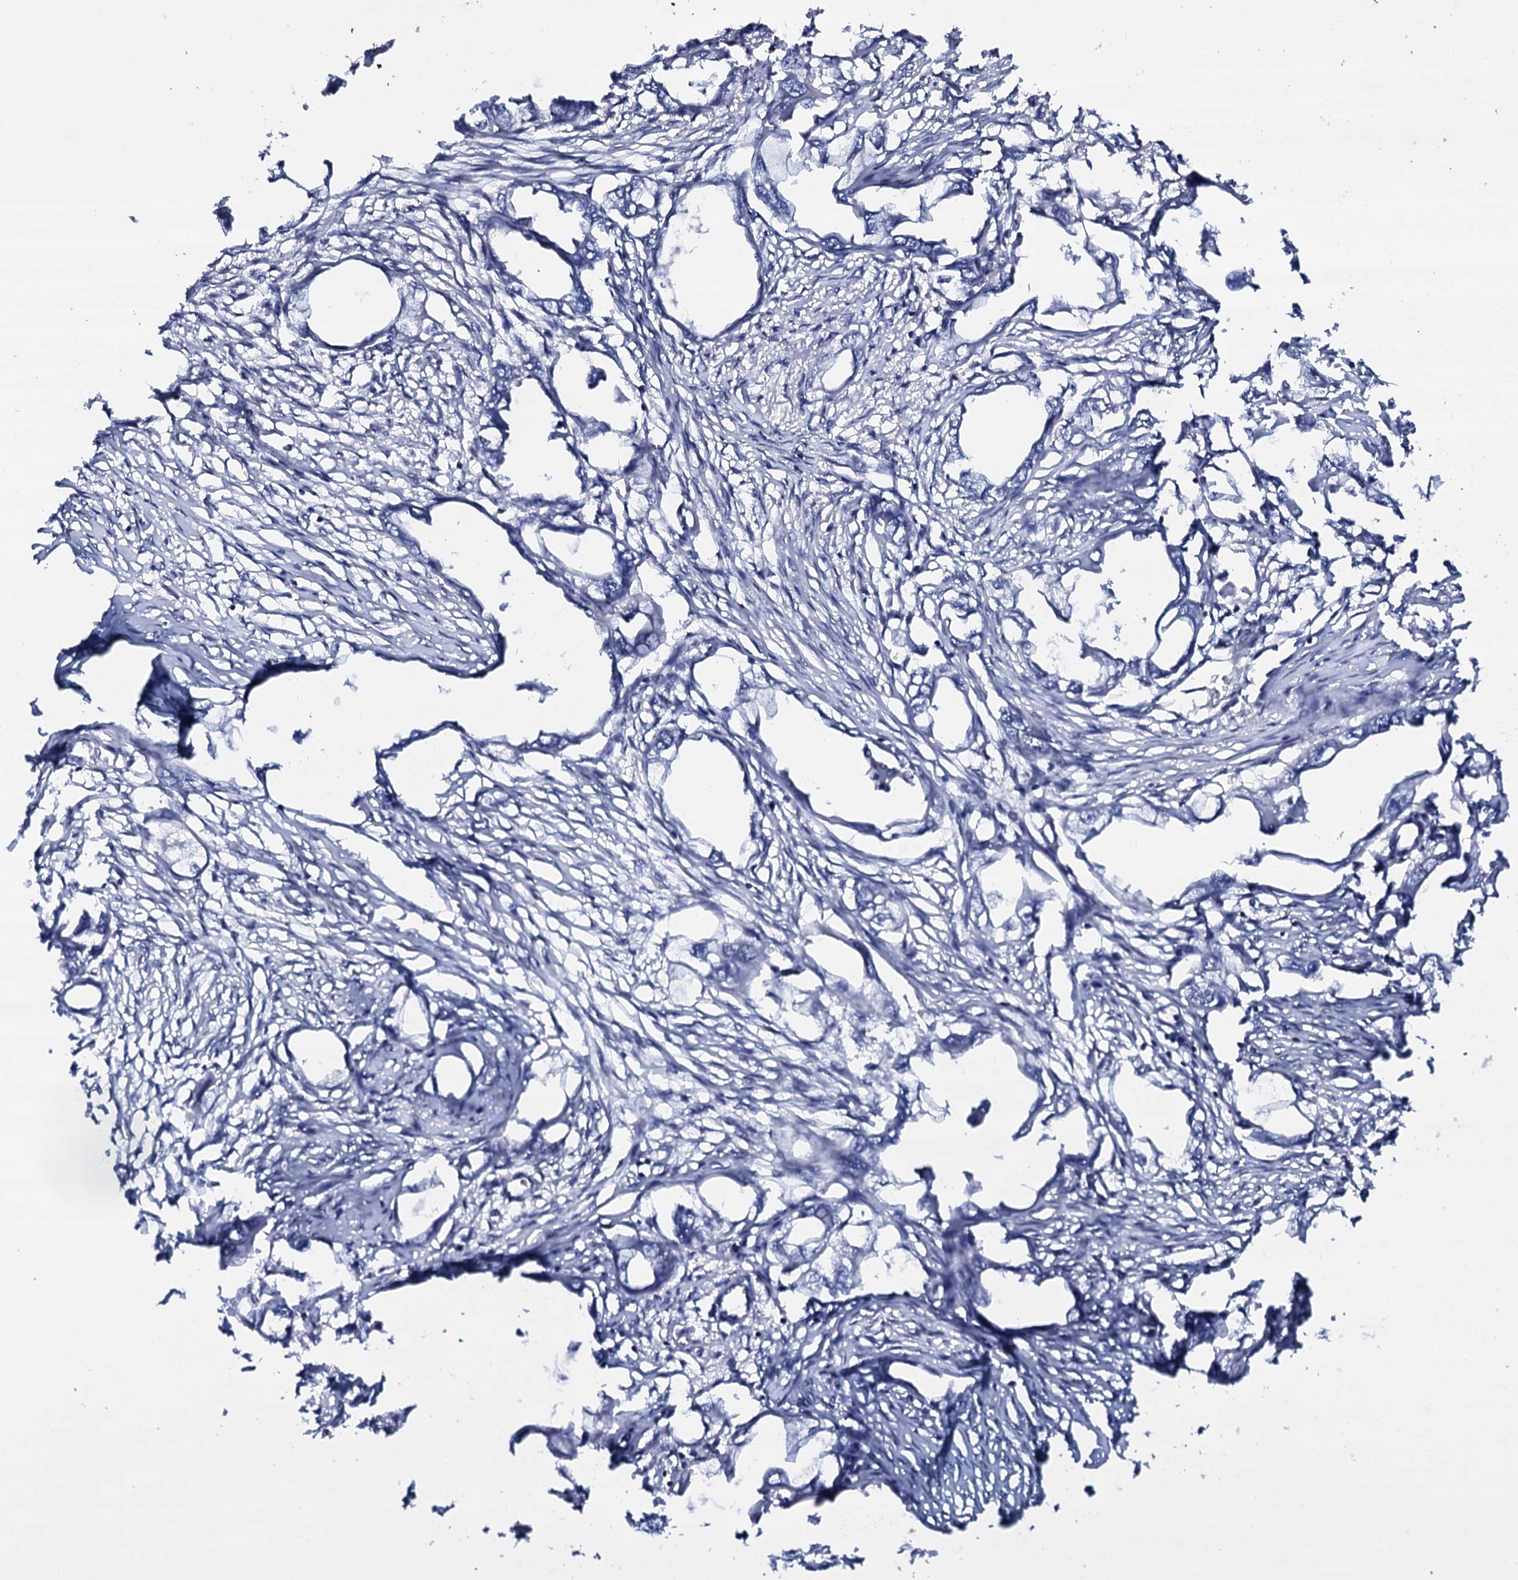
{"staining": {"intensity": "negative", "quantity": "none", "location": "none"}, "tissue": "endometrial cancer", "cell_type": "Tumor cells", "image_type": "cancer", "snomed": [{"axis": "morphology", "description": "Adenocarcinoma, NOS"}, {"axis": "morphology", "description": "Adenocarcinoma, metastatic, NOS"}, {"axis": "topography", "description": "Adipose tissue"}, {"axis": "topography", "description": "Endometrium"}], "caption": "Immunohistochemical staining of human endometrial cancer (adenocarcinoma) shows no significant expression in tumor cells.", "gene": "GAREM1", "patient": {"sex": "female", "age": 67}}